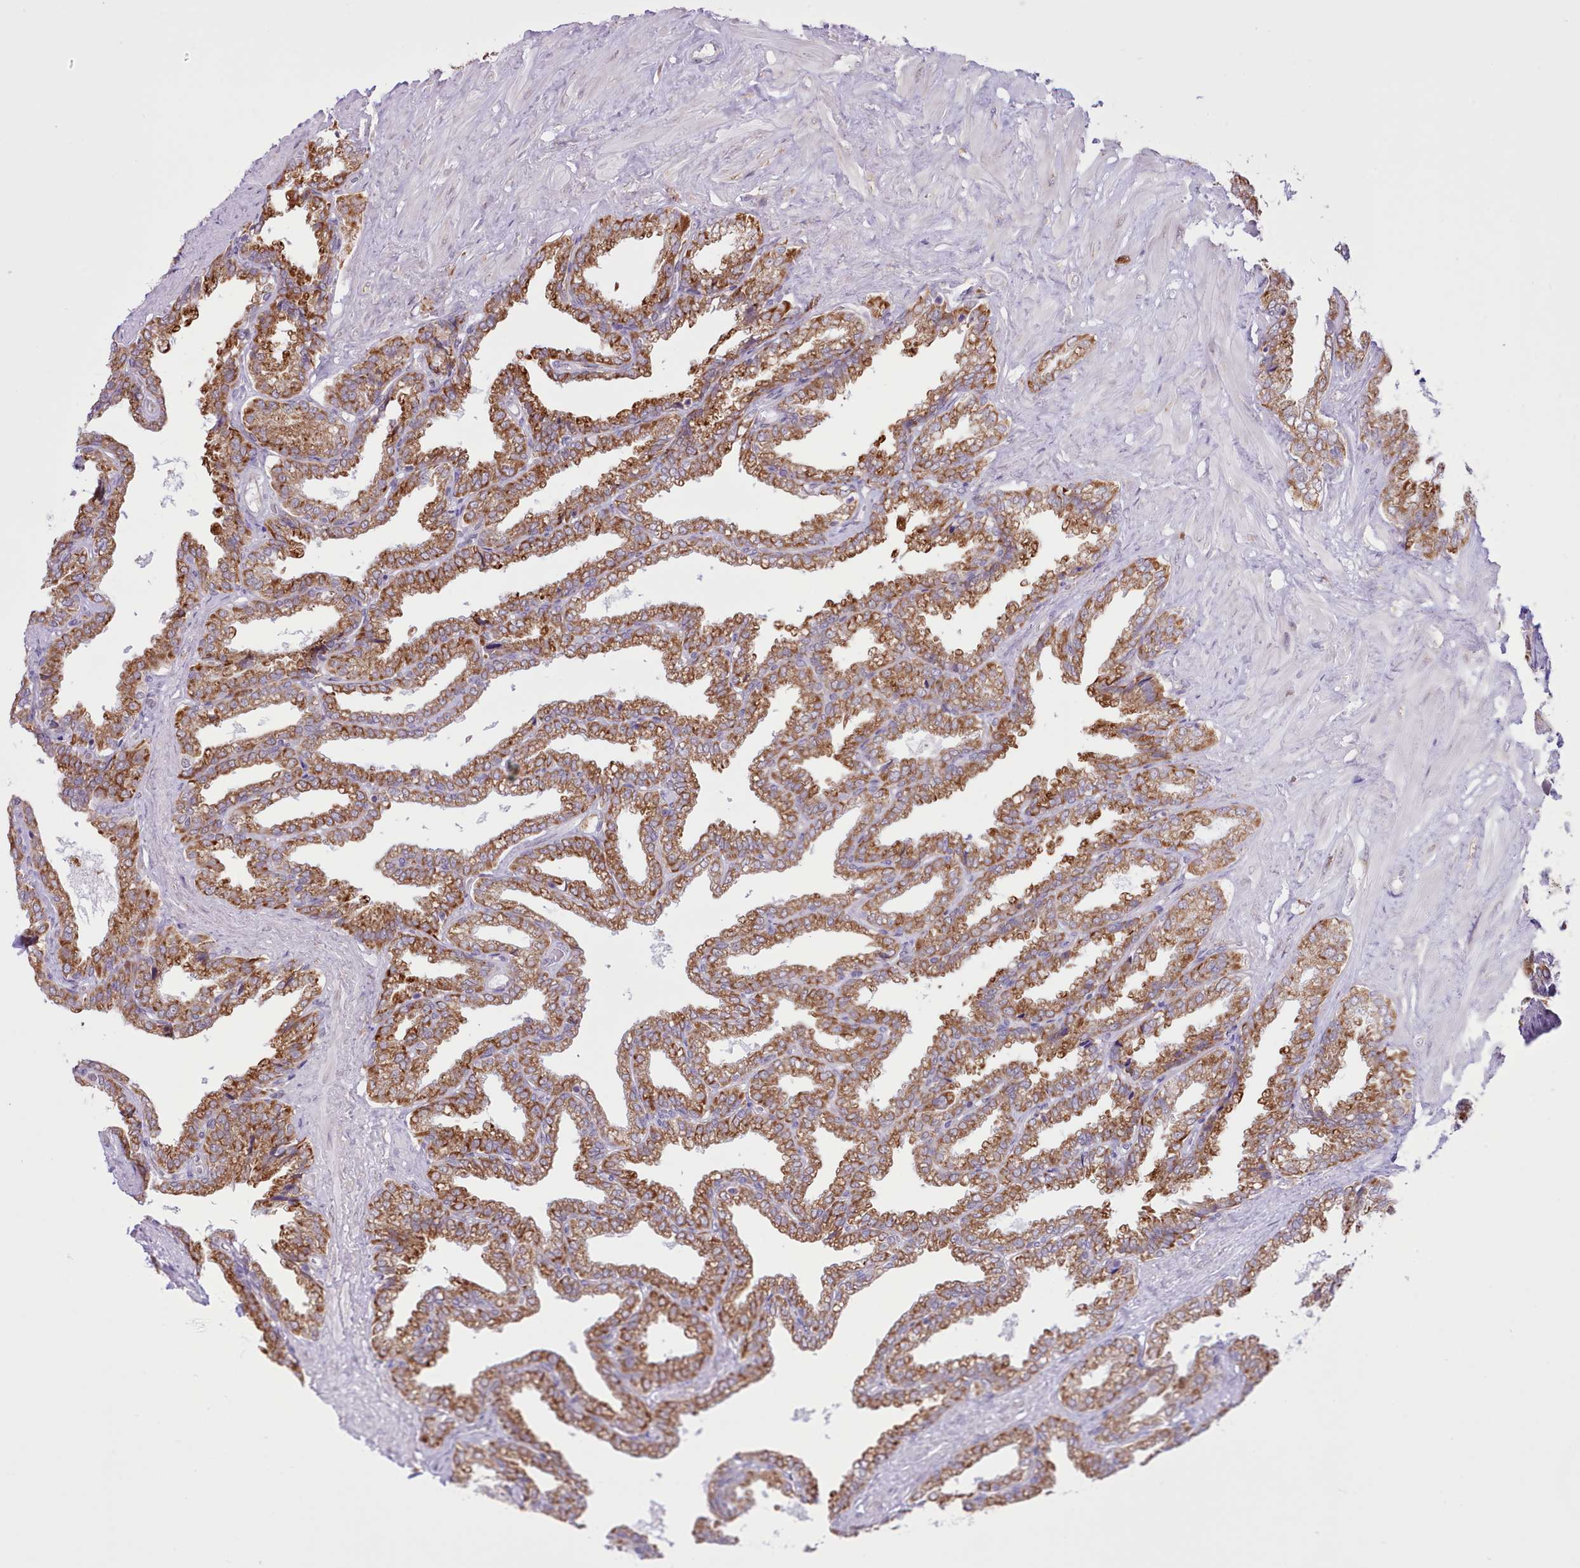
{"staining": {"intensity": "strong", "quantity": ">75%", "location": "cytoplasmic/membranous"}, "tissue": "seminal vesicle", "cell_type": "Glandular cells", "image_type": "normal", "snomed": [{"axis": "morphology", "description": "Normal tissue, NOS"}, {"axis": "topography", "description": "Seminal veicle"}], "caption": "High-power microscopy captured an IHC photomicrograph of unremarkable seminal vesicle, revealing strong cytoplasmic/membranous positivity in approximately >75% of glandular cells.", "gene": "SEC61B", "patient": {"sex": "male", "age": 46}}